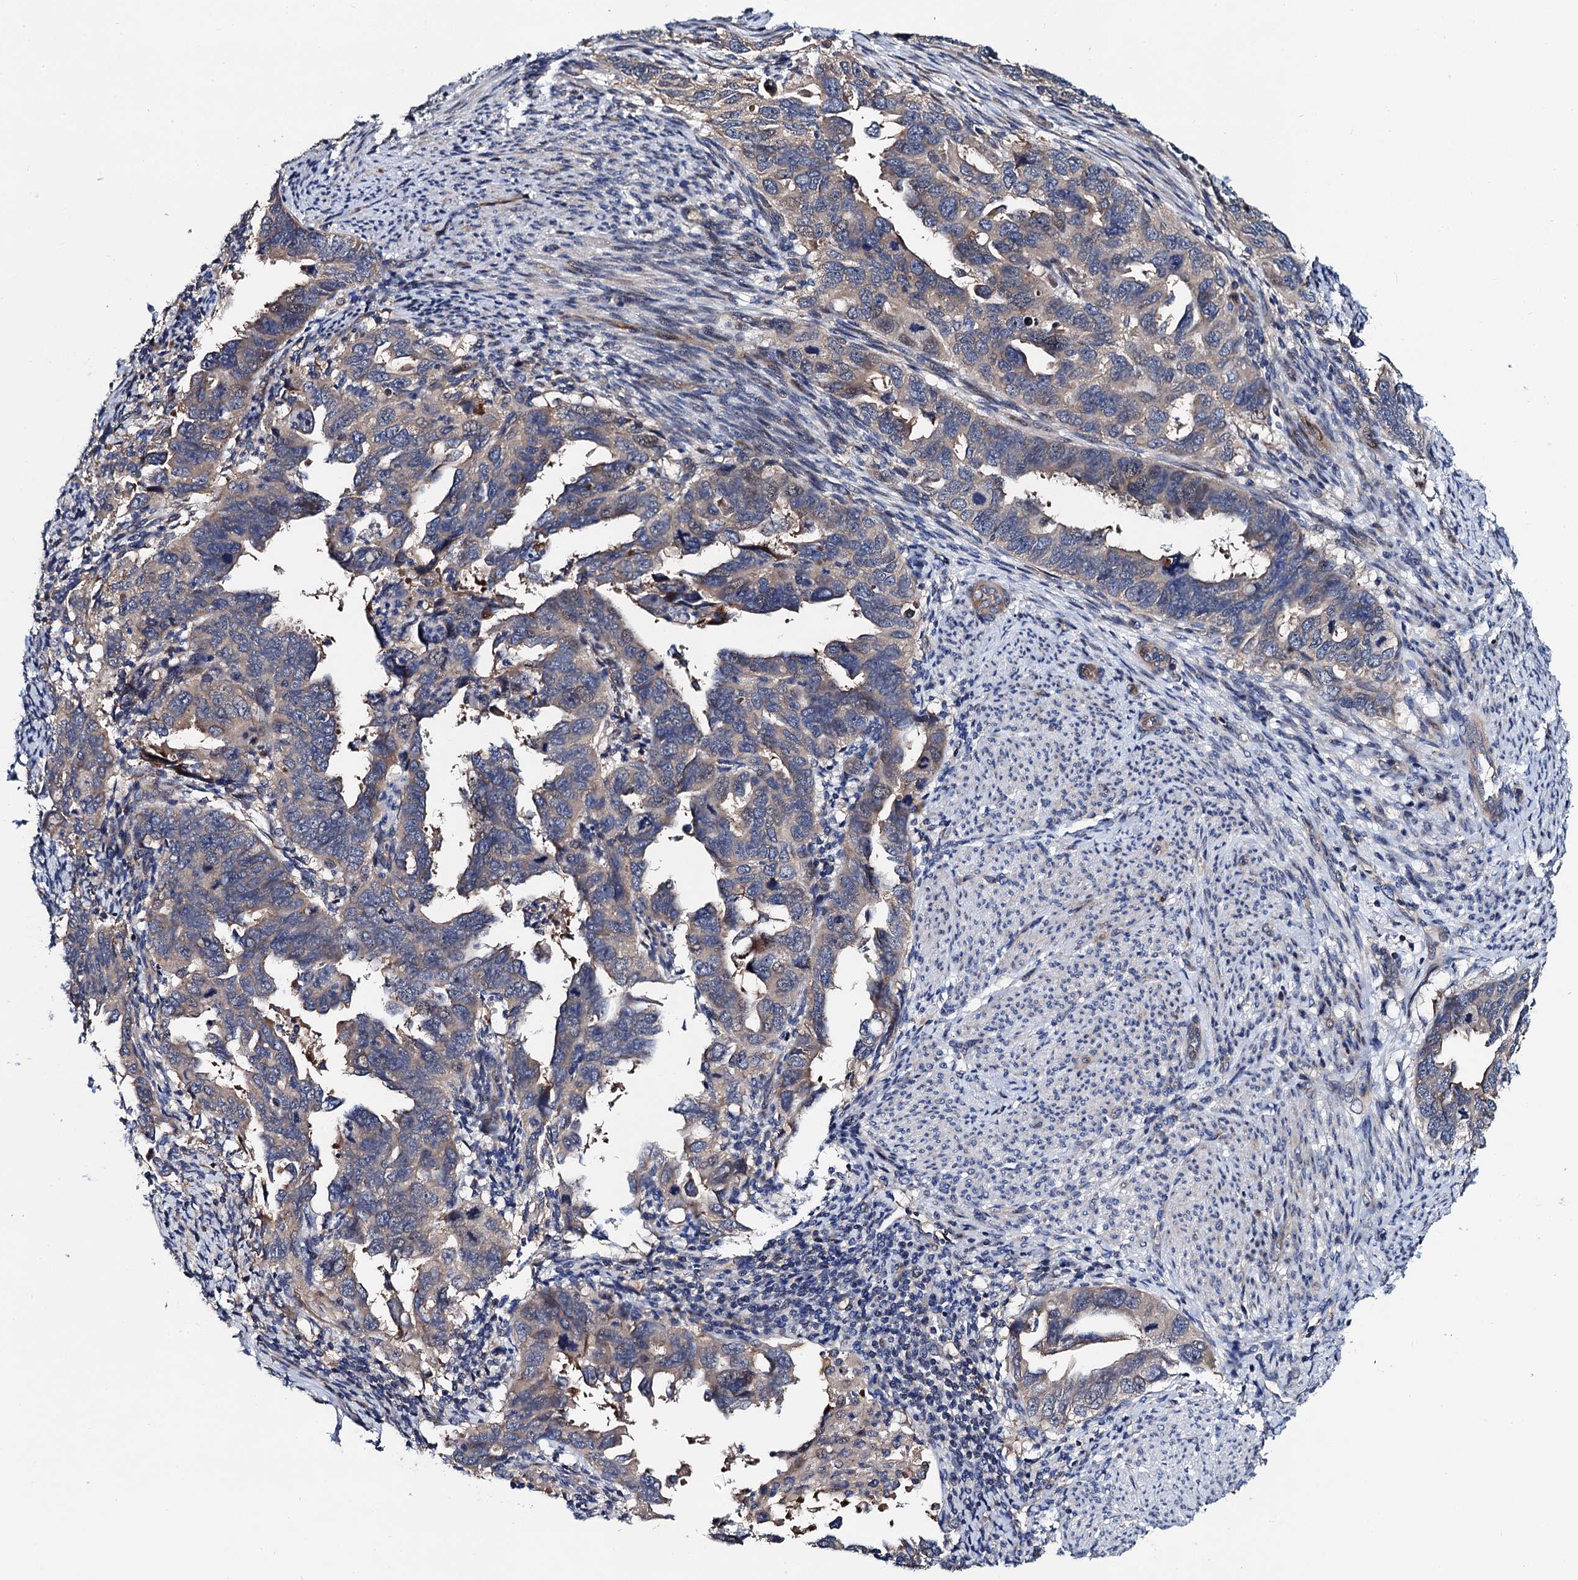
{"staining": {"intensity": "weak", "quantity": "<25%", "location": "cytoplasmic/membranous"}, "tissue": "endometrial cancer", "cell_type": "Tumor cells", "image_type": "cancer", "snomed": [{"axis": "morphology", "description": "Adenocarcinoma, NOS"}, {"axis": "topography", "description": "Endometrium"}], "caption": "IHC histopathology image of neoplastic tissue: adenocarcinoma (endometrial) stained with DAB (3,3'-diaminobenzidine) shows no significant protein positivity in tumor cells.", "gene": "TRMT112", "patient": {"sex": "female", "age": 65}}